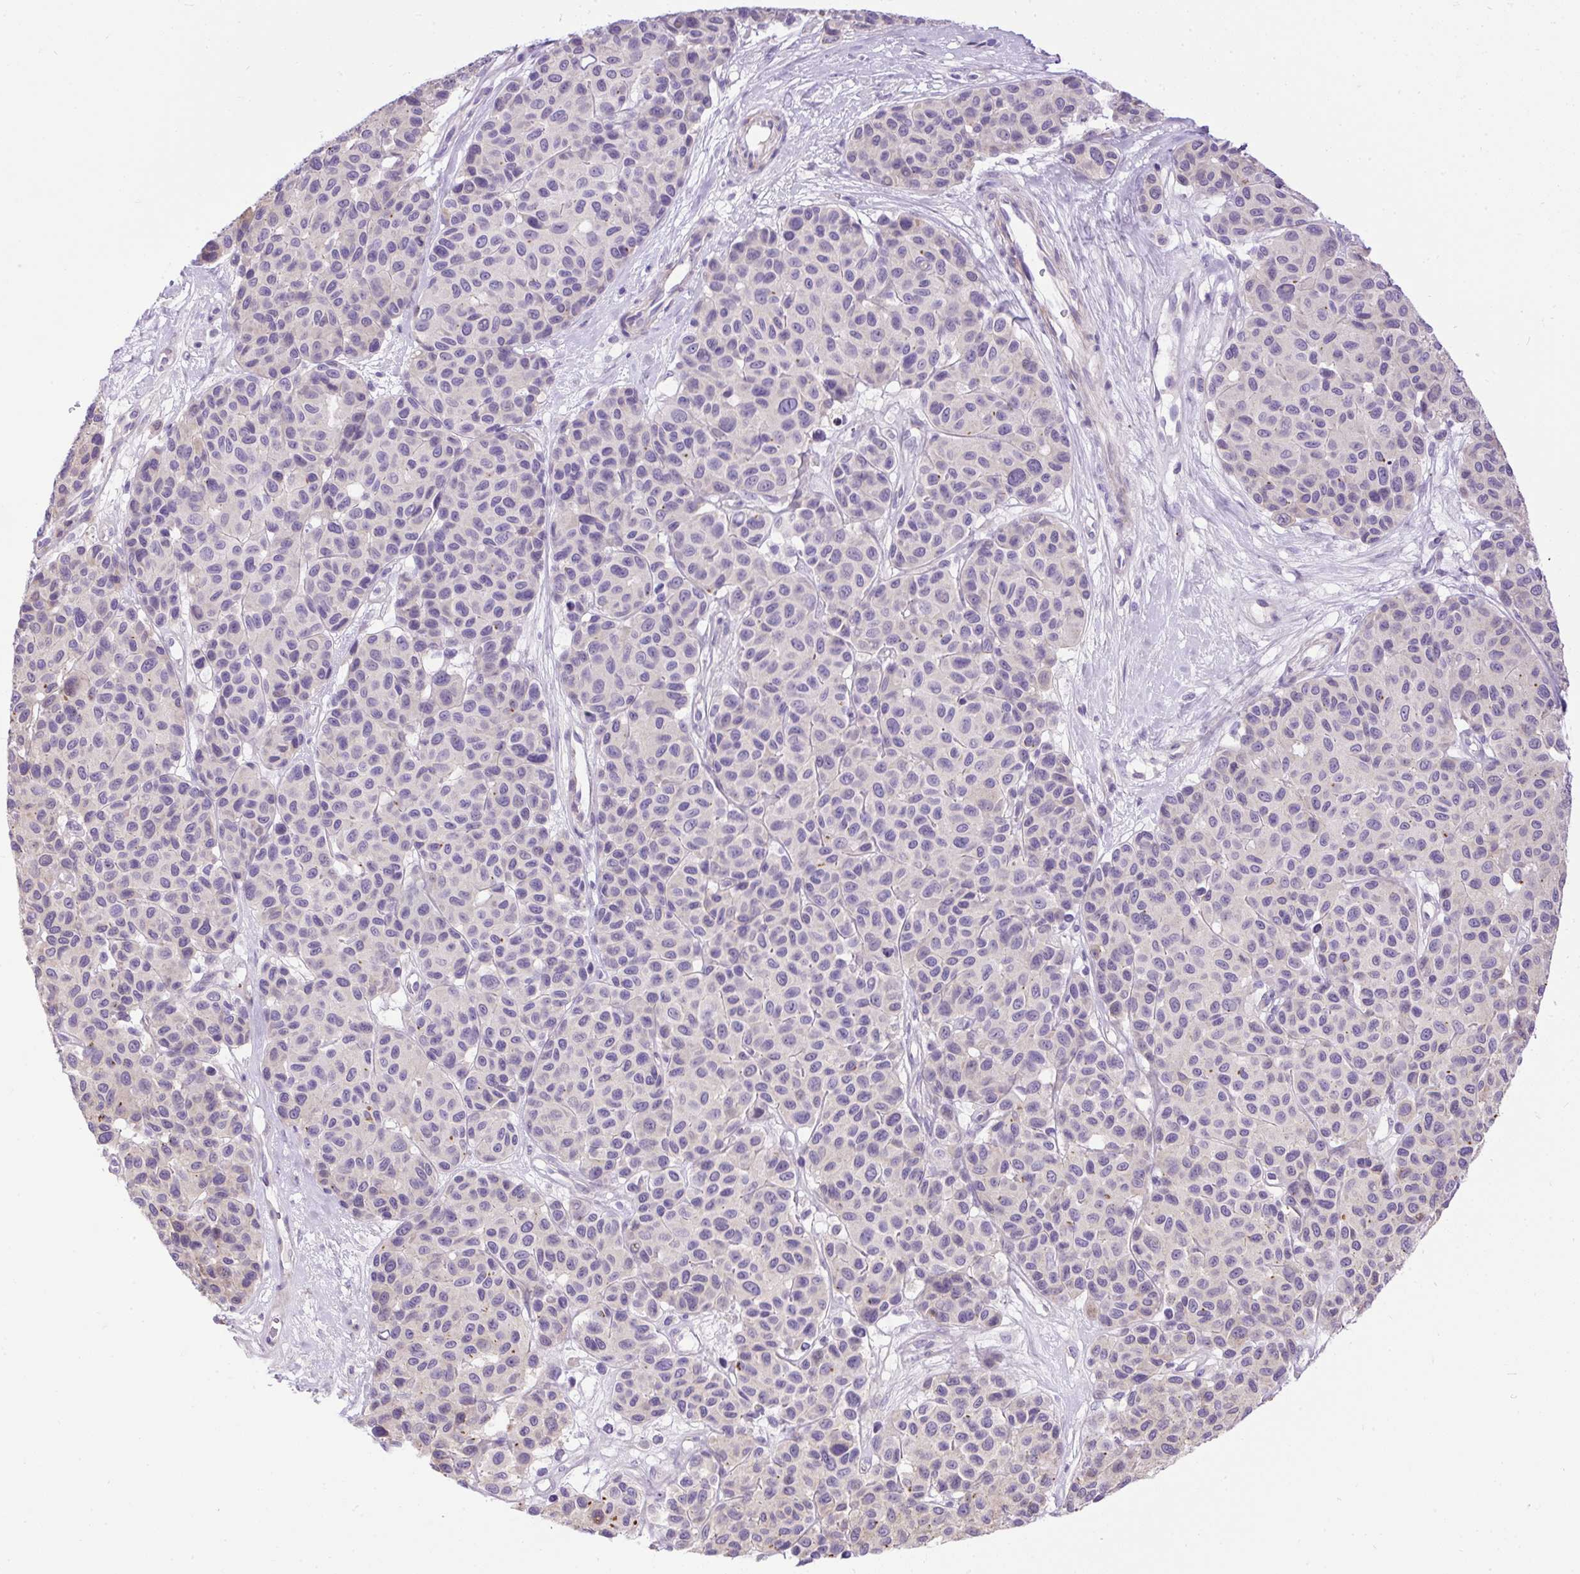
{"staining": {"intensity": "negative", "quantity": "none", "location": "none"}, "tissue": "melanoma", "cell_type": "Tumor cells", "image_type": "cancer", "snomed": [{"axis": "morphology", "description": "Malignant melanoma, NOS"}, {"axis": "topography", "description": "Skin"}], "caption": "Melanoma was stained to show a protein in brown. There is no significant positivity in tumor cells.", "gene": "CFAP47", "patient": {"sex": "female", "age": 66}}